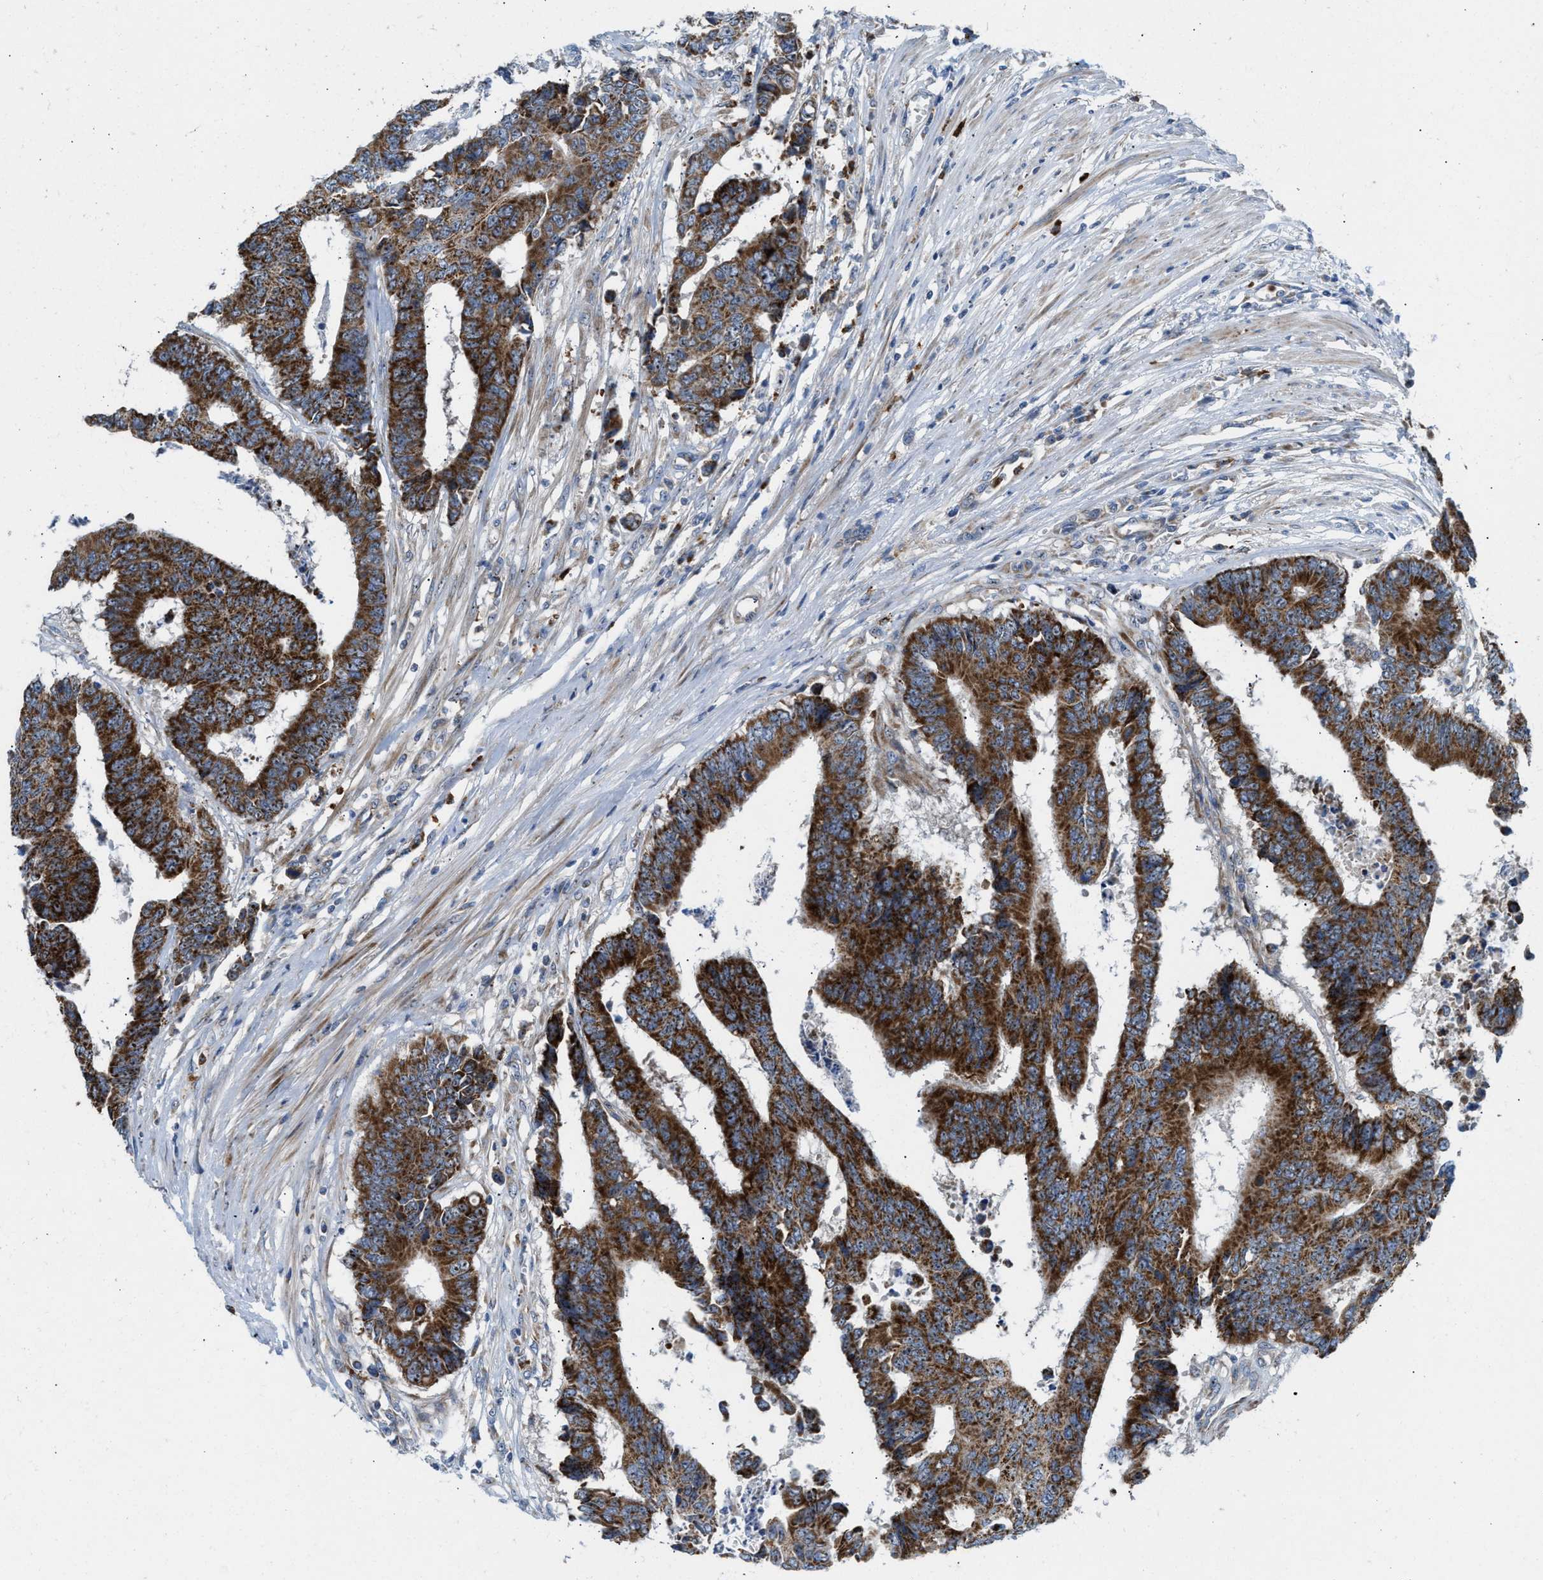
{"staining": {"intensity": "strong", "quantity": ">75%", "location": "cytoplasmic/membranous"}, "tissue": "colorectal cancer", "cell_type": "Tumor cells", "image_type": "cancer", "snomed": [{"axis": "morphology", "description": "Adenocarcinoma, NOS"}, {"axis": "topography", "description": "Rectum"}], "caption": "The photomicrograph exhibits immunohistochemical staining of colorectal cancer (adenocarcinoma). There is strong cytoplasmic/membranous staining is present in about >75% of tumor cells.", "gene": "TPH1", "patient": {"sex": "male", "age": 84}}